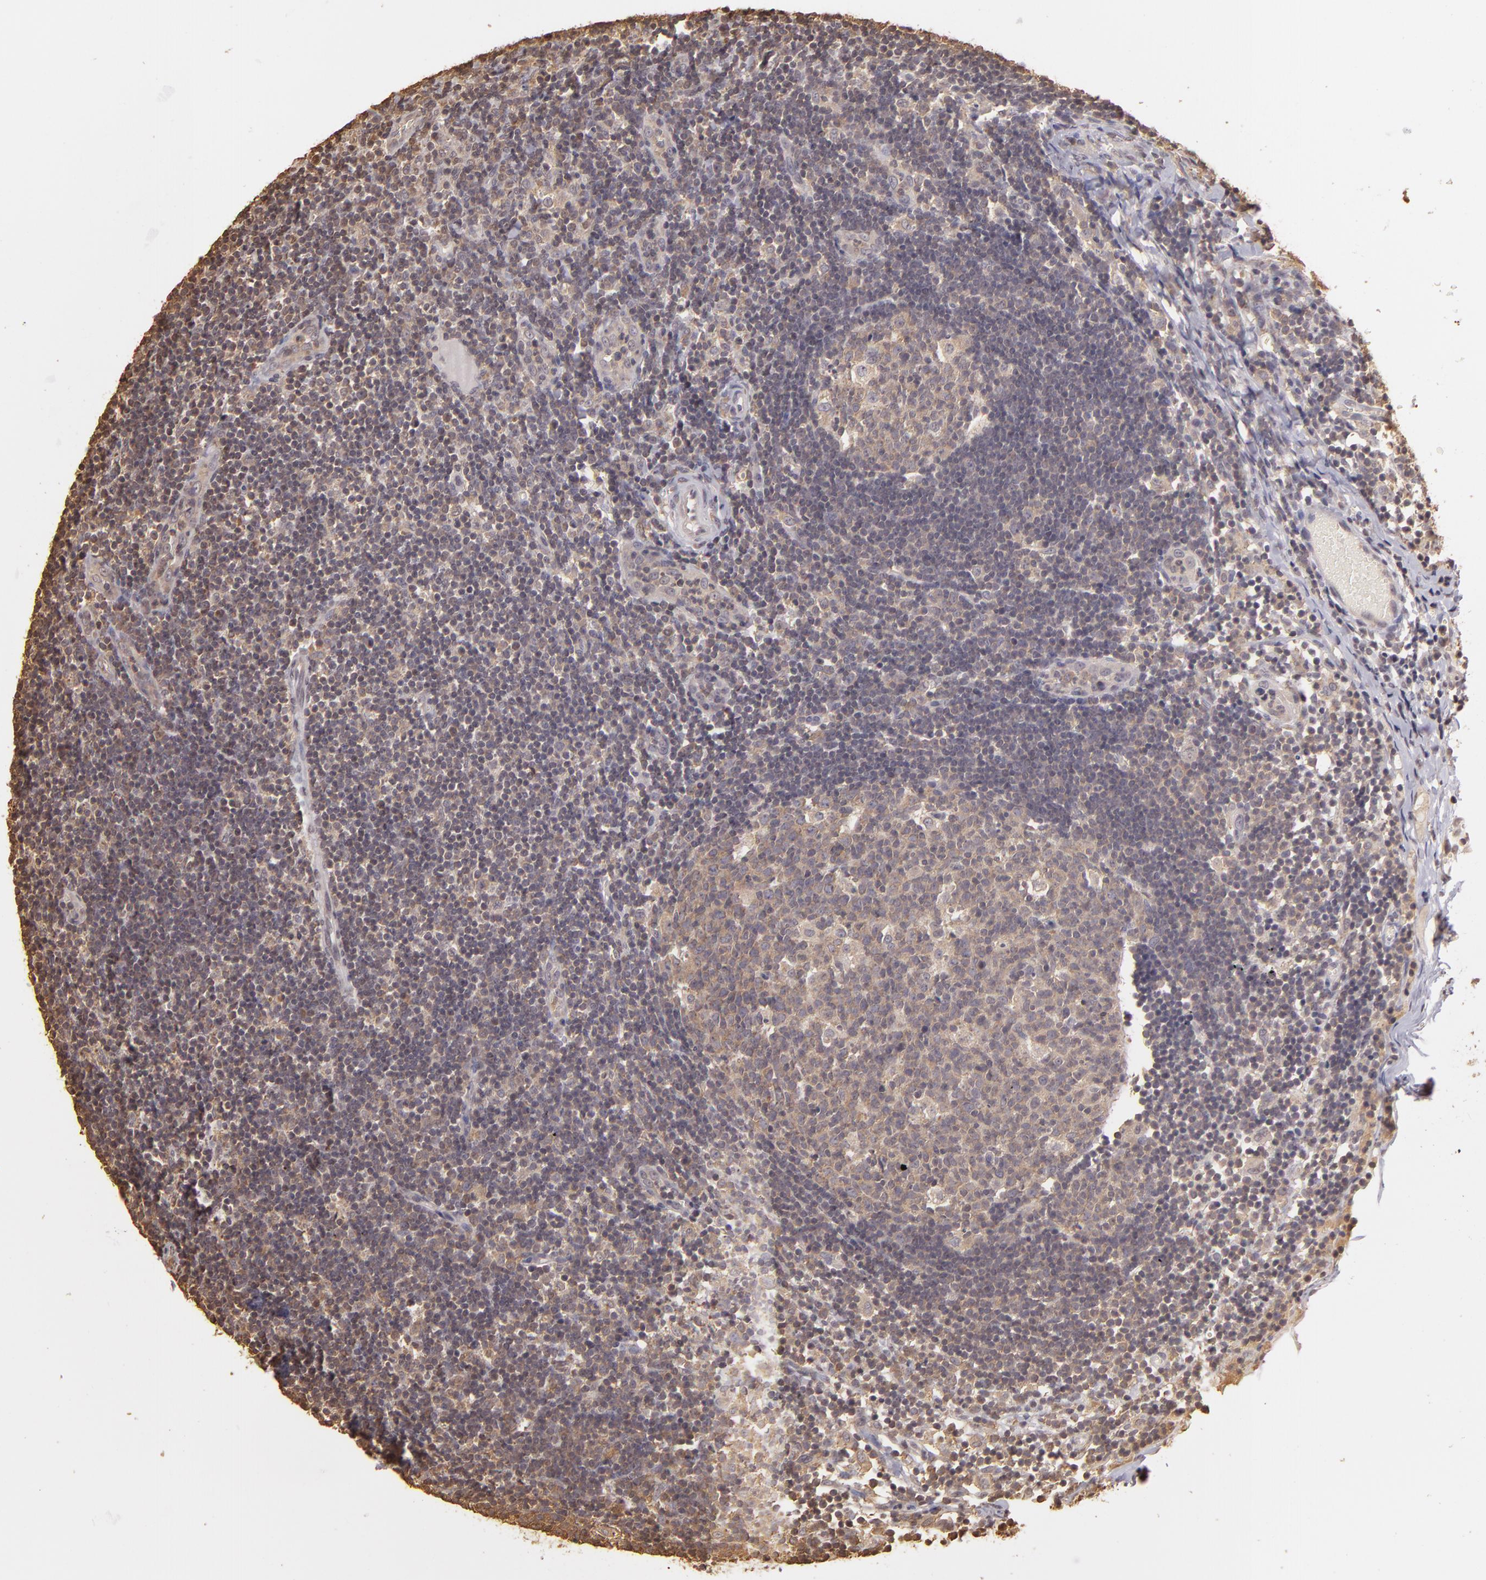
{"staining": {"intensity": "weak", "quantity": "25%-75%", "location": "cytoplasmic/membranous"}, "tissue": "lymph node", "cell_type": "Germinal center cells", "image_type": "normal", "snomed": [{"axis": "morphology", "description": "Normal tissue, NOS"}, {"axis": "morphology", "description": "Inflammation, NOS"}, {"axis": "topography", "description": "Lymph node"}, {"axis": "topography", "description": "Salivary gland"}], "caption": "The histopathology image demonstrates immunohistochemical staining of unremarkable lymph node. There is weak cytoplasmic/membranous expression is present in about 25%-75% of germinal center cells. (brown staining indicates protein expression, while blue staining denotes nuclei).", "gene": "ARPC2", "patient": {"sex": "male", "age": 3}}